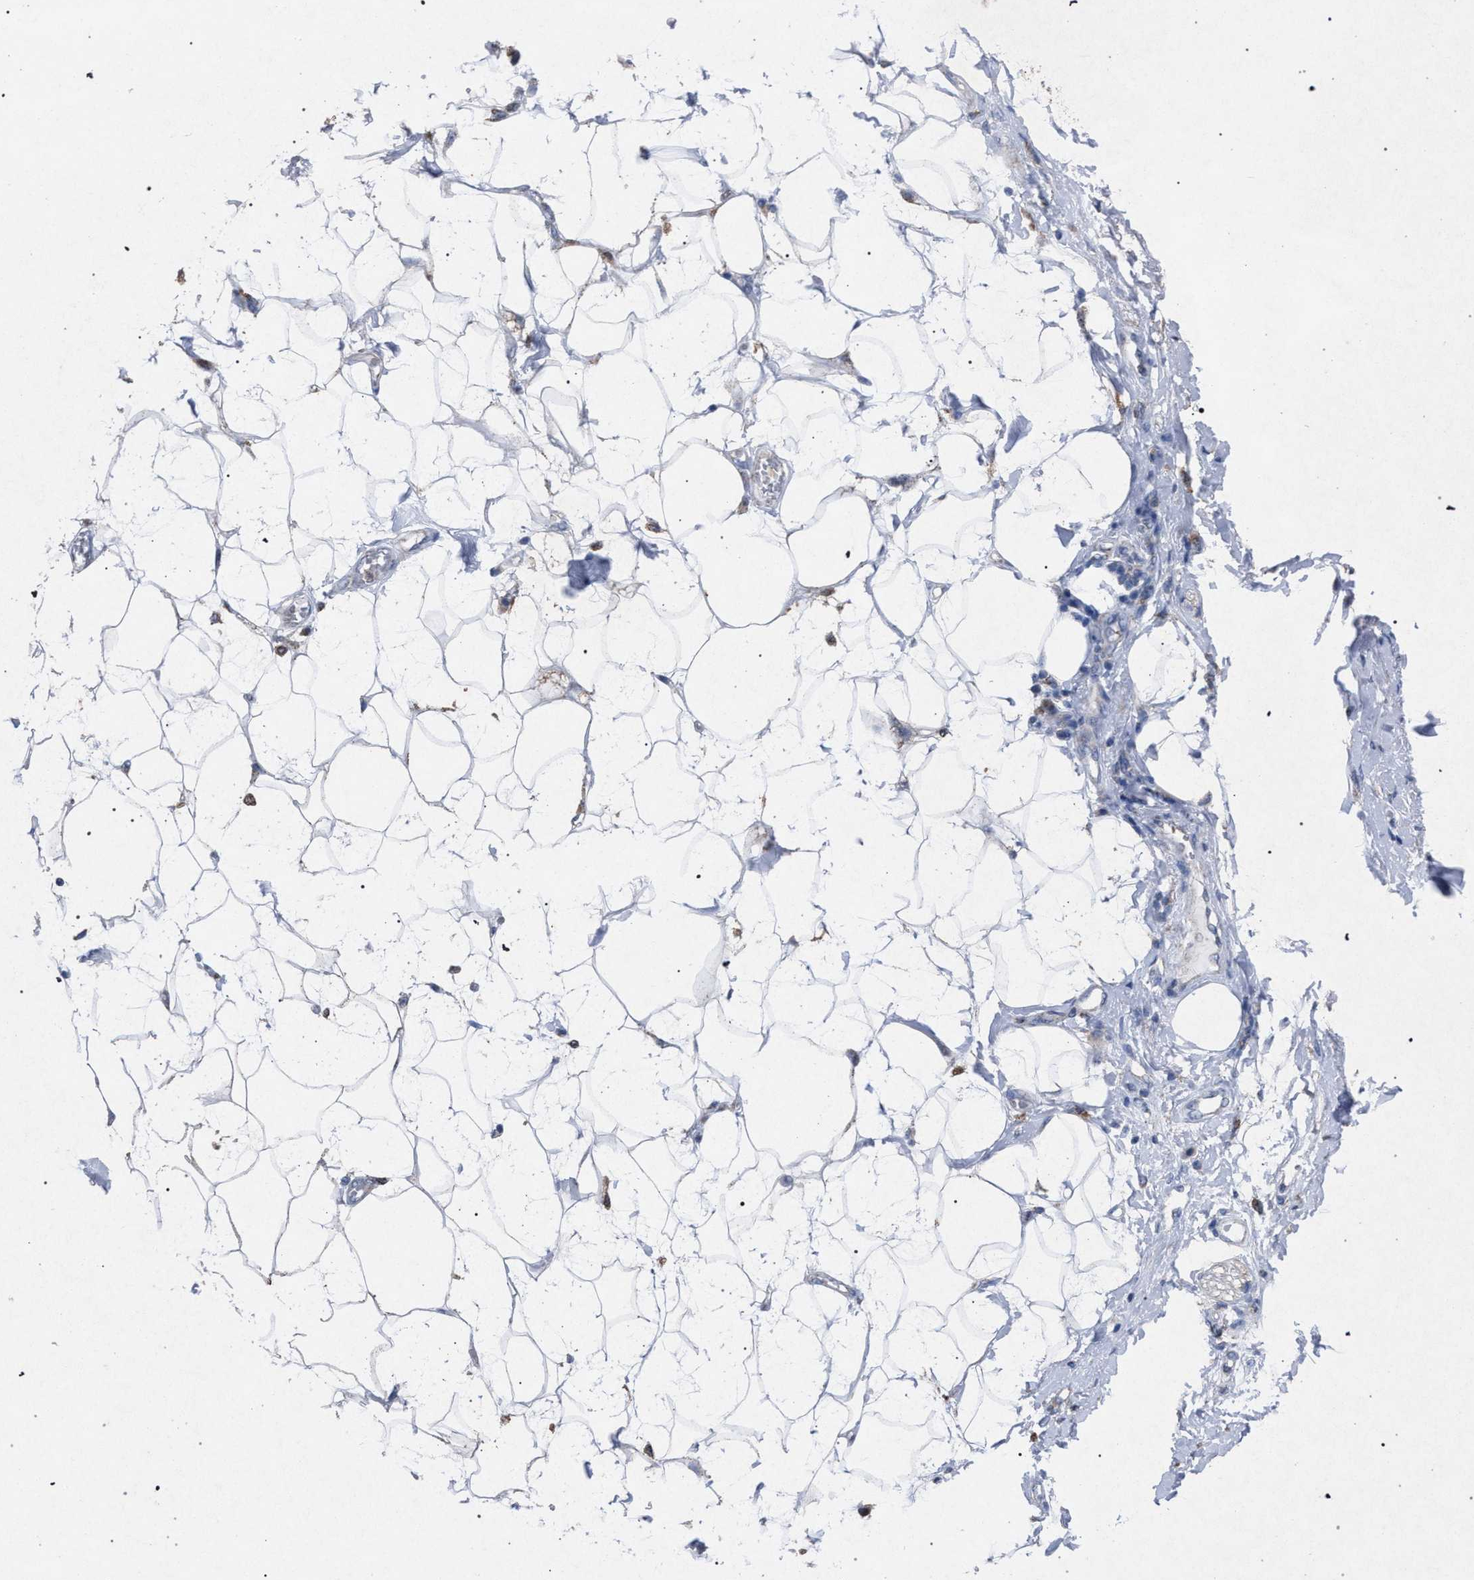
{"staining": {"intensity": "negative", "quantity": "none", "location": "none"}, "tissue": "adipose tissue", "cell_type": "Adipocytes", "image_type": "normal", "snomed": [{"axis": "morphology", "description": "Normal tissue, NOS"}, {"axis": "morphology", "description": "Adenocarcinoma, NOS"}, {"axis": "topography", "description": "Duodenum"}, {"axis": "topography", "description": "Peripheral nerve tissue"}], "caption": "This is an immunohistochemistry histopathology image of unremarkable human adipose tissue. There is no expression in adipocytes.", "gene": "HSD17B4", "patient": {"sex": "female", "age": 60}}